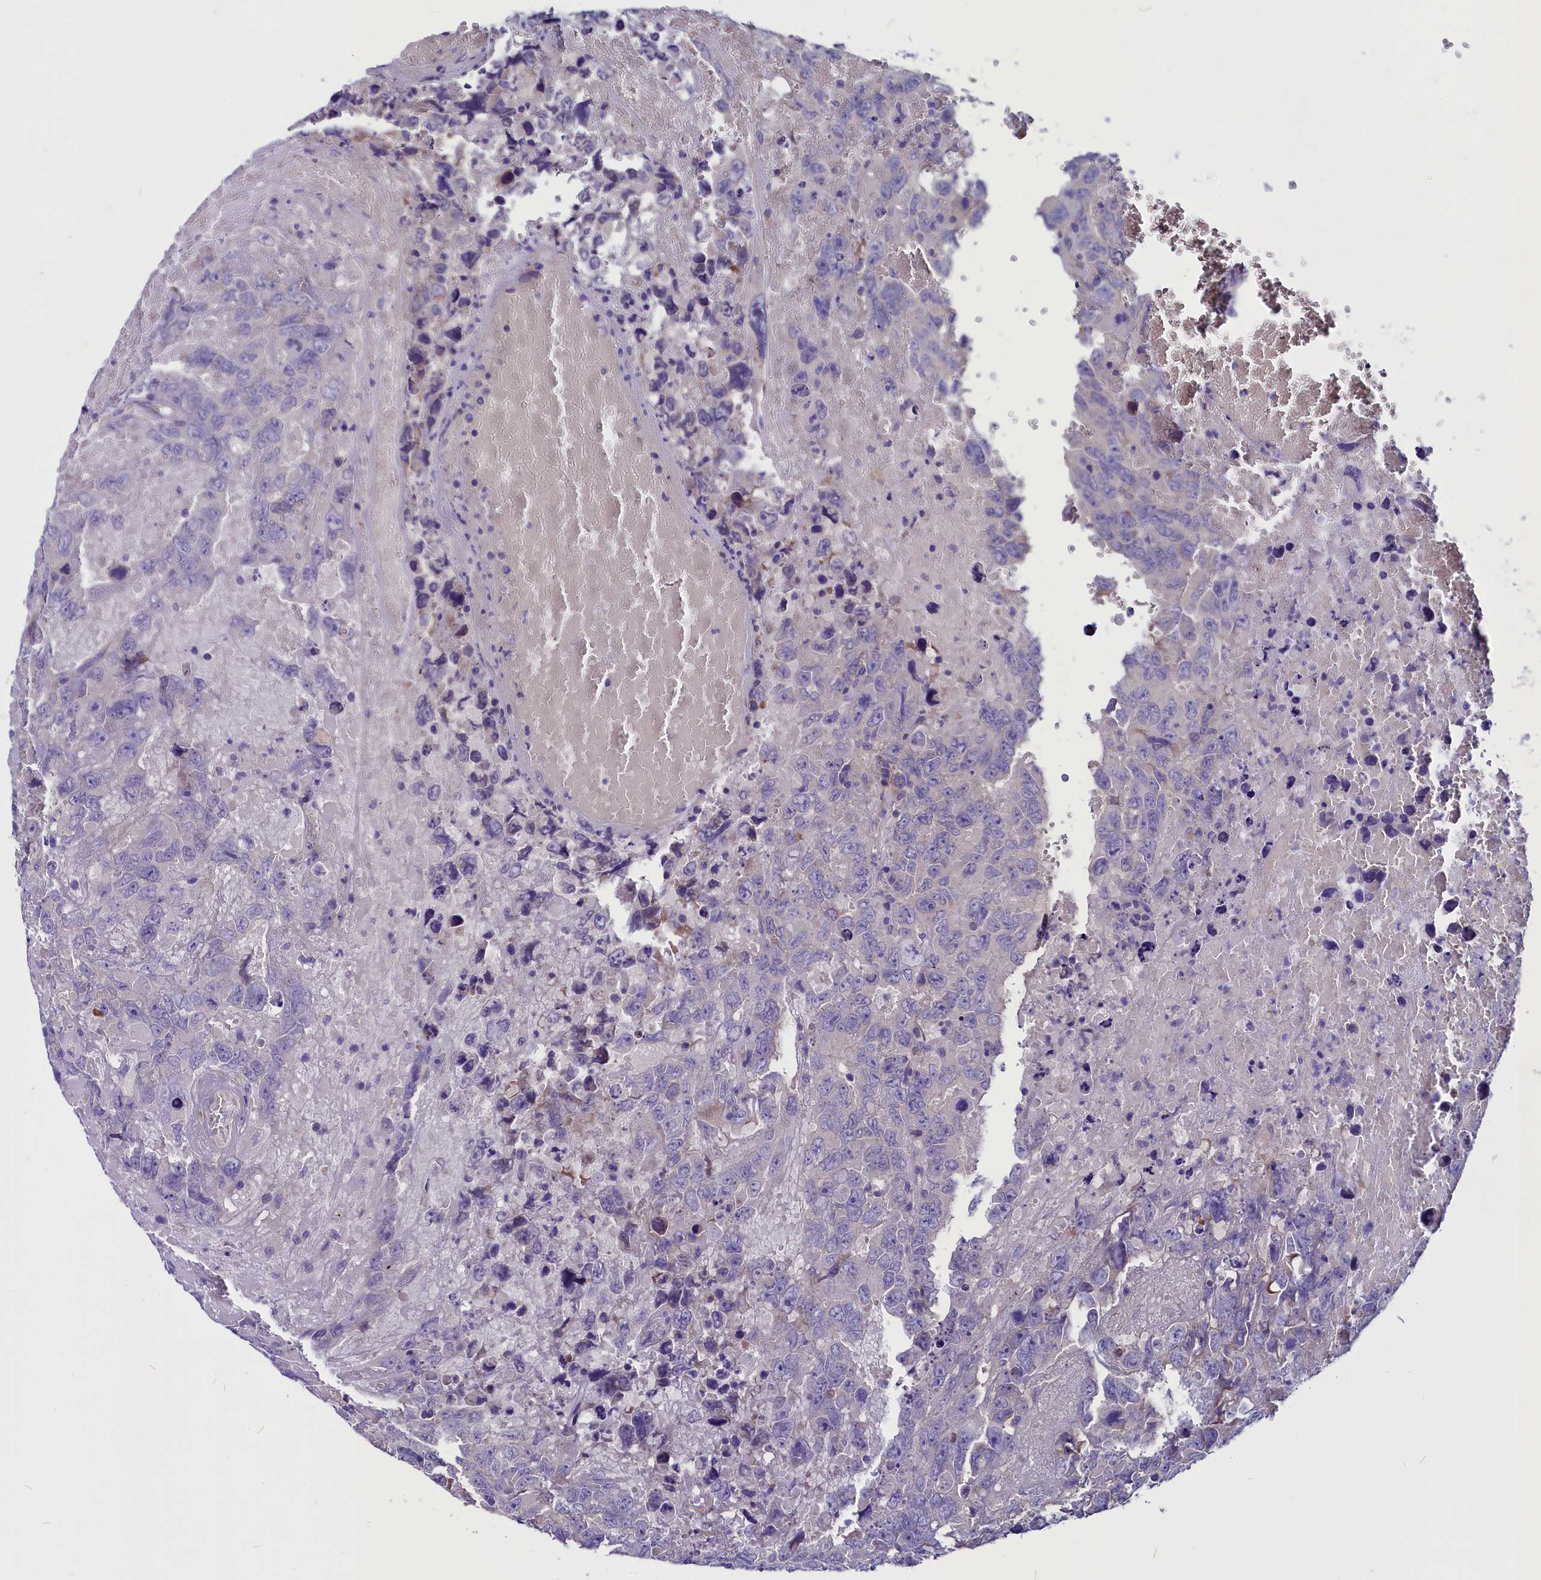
{"staining": {"intensity": "negative", "quantity": "none", "location": "none"}, "tissue": "testis cancer", "cell_type": "Tumor cells", "image_type": "cancer", "snomed": [{"axis": "morphology", "description": "Carcinoma, Embryonal, NOS"}, {"axis": "topography", "description": "Testis"}], "caption": "Testis embryonal carcinoma was stained to show a protein in brown. There is no significant staining in tumor cells. (DAB (3,3'-diaminobenzidine) immunohistochemistry visualized using brightfield microscopy, high magnification).", "gene": "CCBE1", "patient": {"sex": "male", "age": 45}}